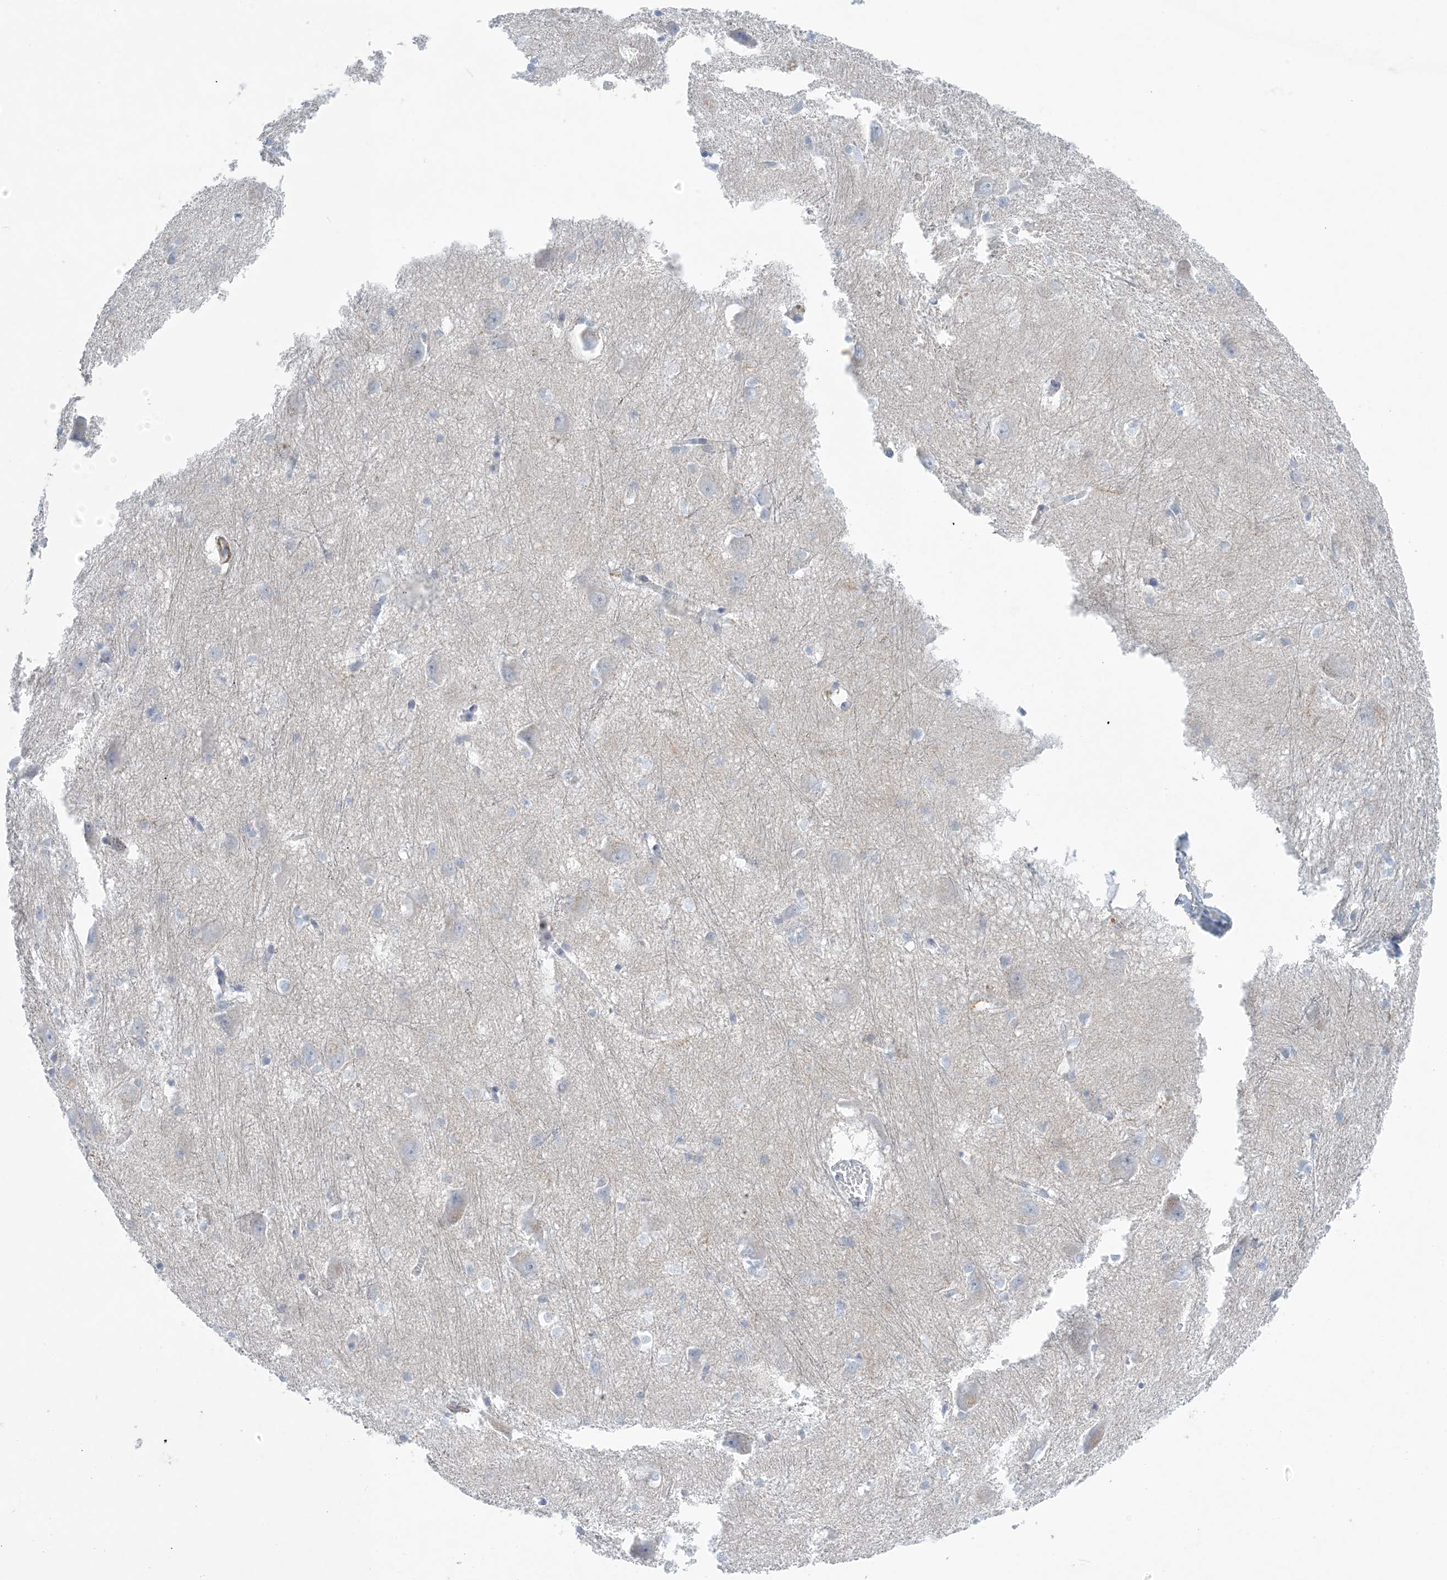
{"staining": {"intensity": "moderate", "quantity": "<25%", "location": "cytoplasmic/membranous"}, "tissue": "caudate", "cell_type": "Glial cells", "image_type": "normal", "snomed": [{"axis": "morphology", "description": "Normal tissue, NOS"}, {"axis": "topography", "description": "Lateral ventricle wall"}], "caption": "About <25% of glial cells in benign human caudate show moderate cytoplasmic/membranous protein expression as visualized by brown immunohistochemical staining.", "gene": "SHANK1", "patient": {"sex": "male", "age": 37}}